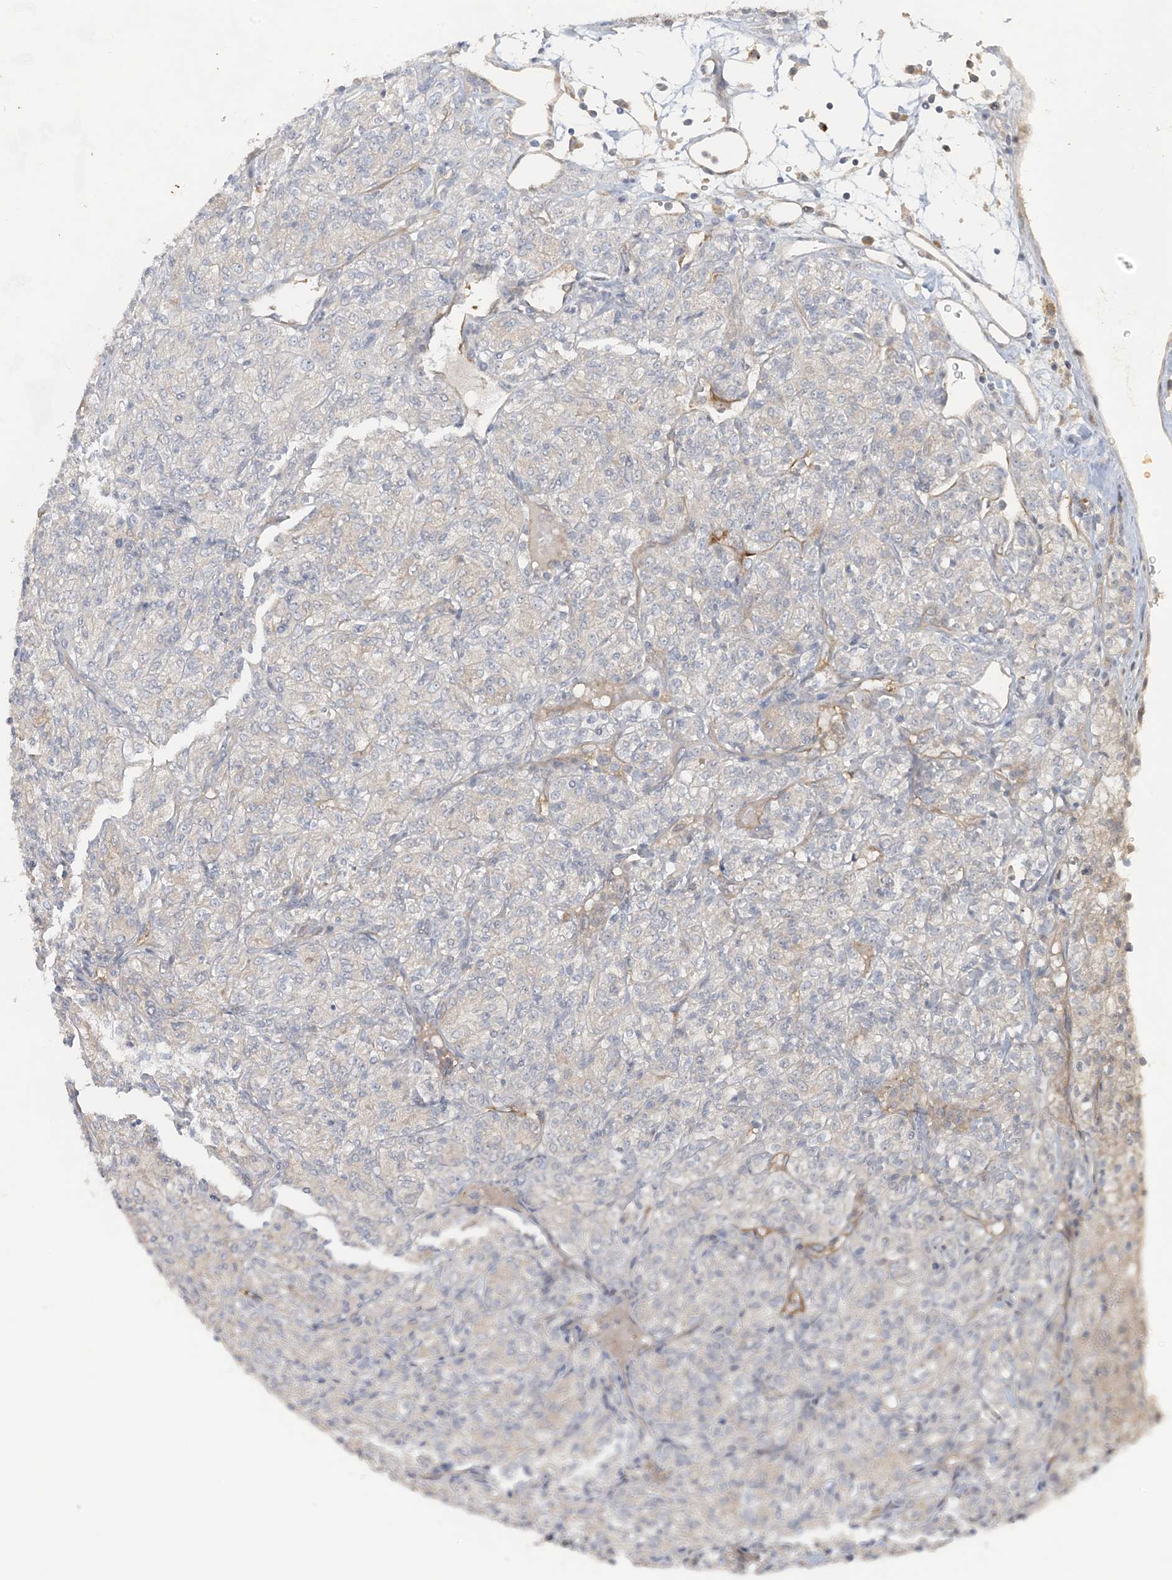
{"staining": {"intensity": "negative", "quantity": "none", "location": "none"}, "tissue": "renal cancer", "cell_type": "Tumor cells", "image_type": "cancer", "snomed": [{"axis": "morphology", "description": "Adenocarcinoma, NOS"}, {"axis": "topography", "description": "Kidney"}], "caption": "High power microscopy photomicrograph of an IHC histopathology image of renal cancer, revealing no significant positivity in tumor cells. (DAB (3,3'-diaminobenzidine) IHC with hematoxylin counter stain).", "gene": "CDS1", "patient": {"sex": "male", "age": 77}}